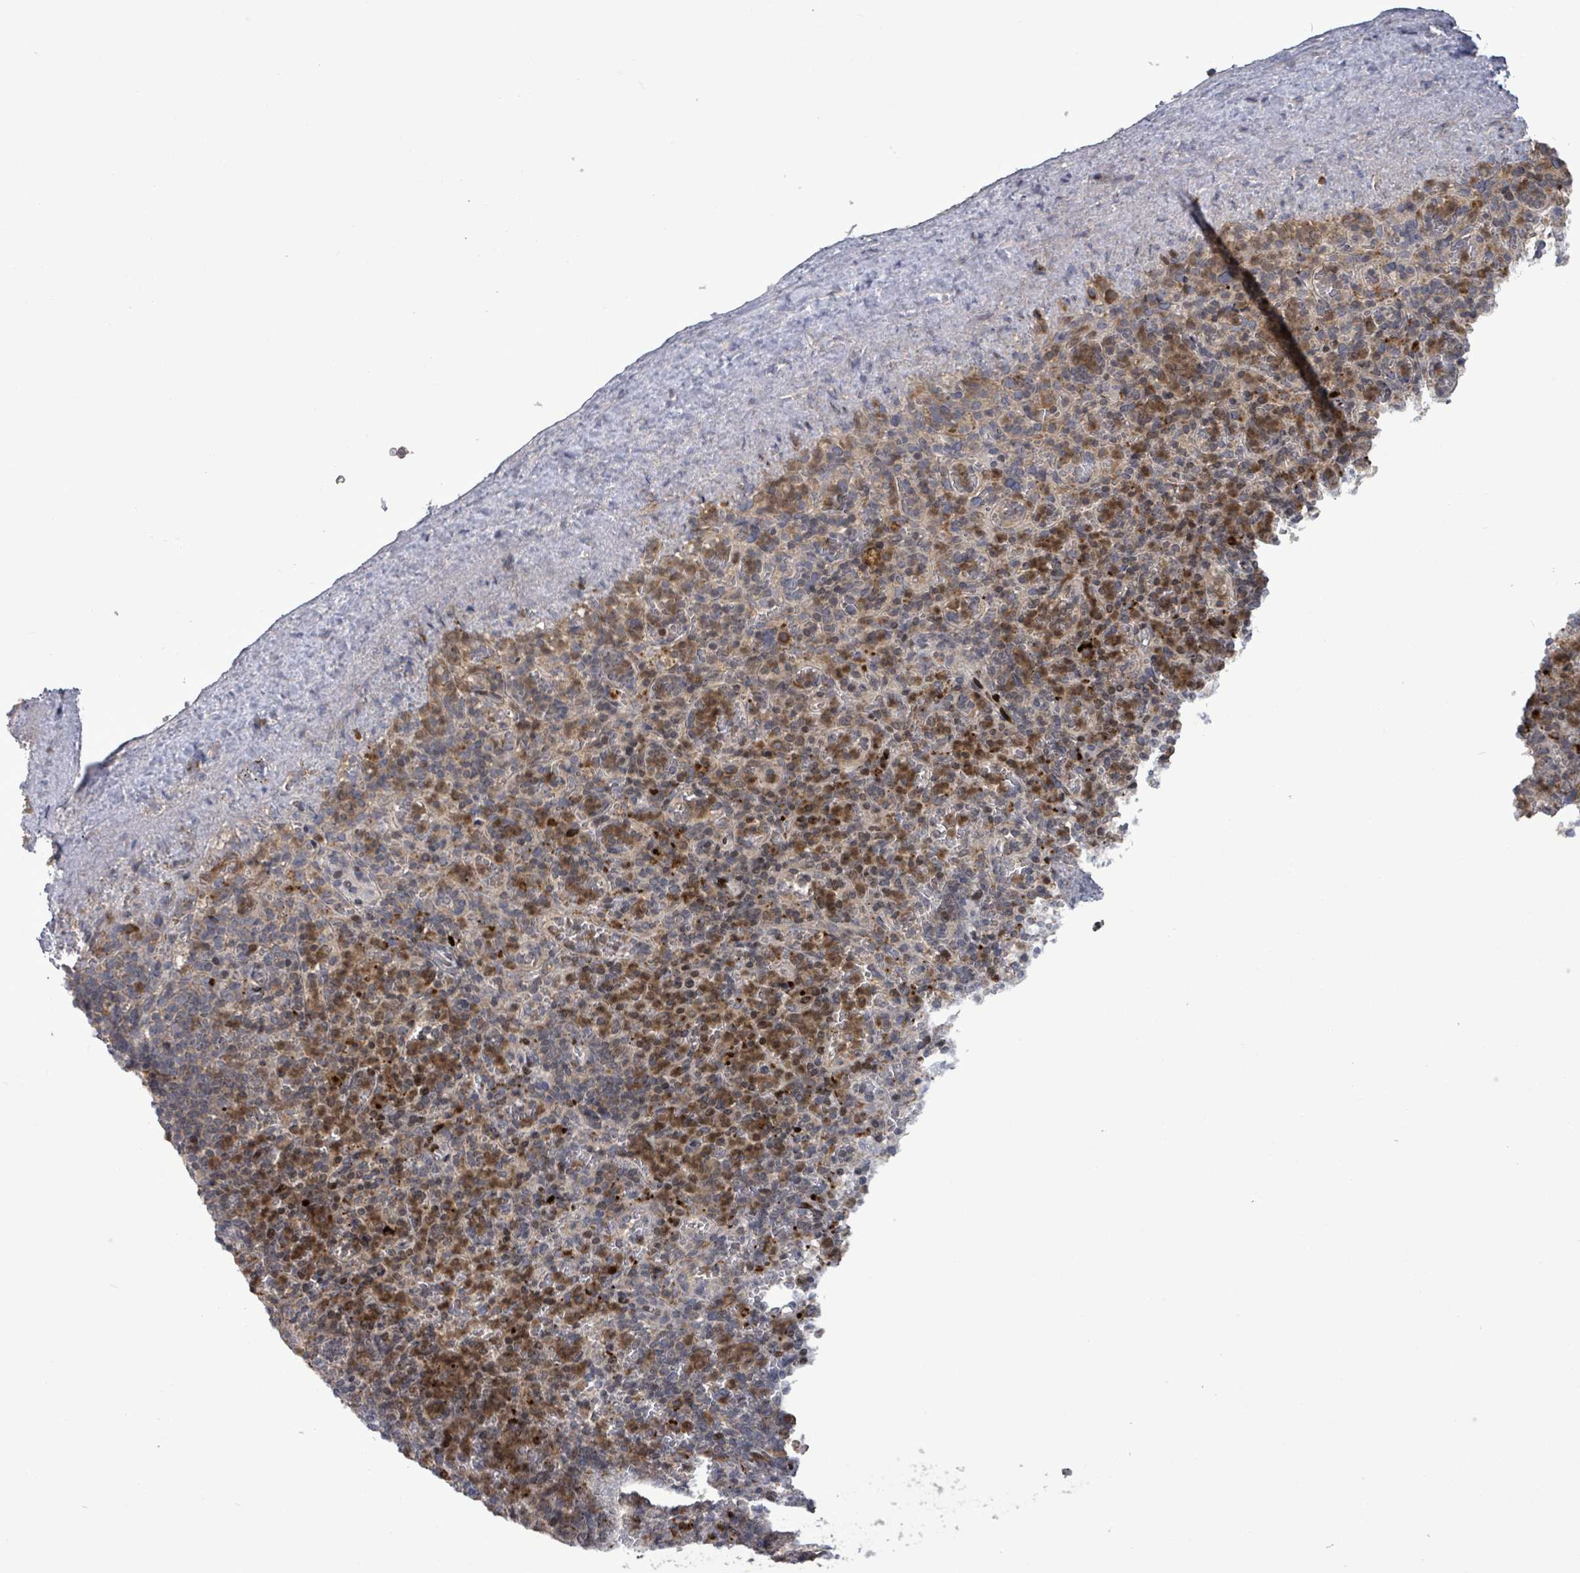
{"staining": {"intensity": "strong", "quantity": "25%-75%", "location": "cytoplasmic/membranous"}, "tissue": "spleen", "cell_type": "Cells in red pulp", "image_type": "normal", "snomed": [{"axis": "morphology", "description": "Normal tissue, NOS"}, {"axis": "topography", "description": "Spleen"}], "caption": "Immunohistochemistry photomicrograph of benign spleen: spleen stained using immunohistochemistry reveals high levels of strong protein expression localized specifically in the cytoplasmic/membranous of cells in red pulp, appearing as a cytoplasmic/membranous brown color.", "gene": "SERPINE3", "patient": {"sex": "female", "age": 74}}